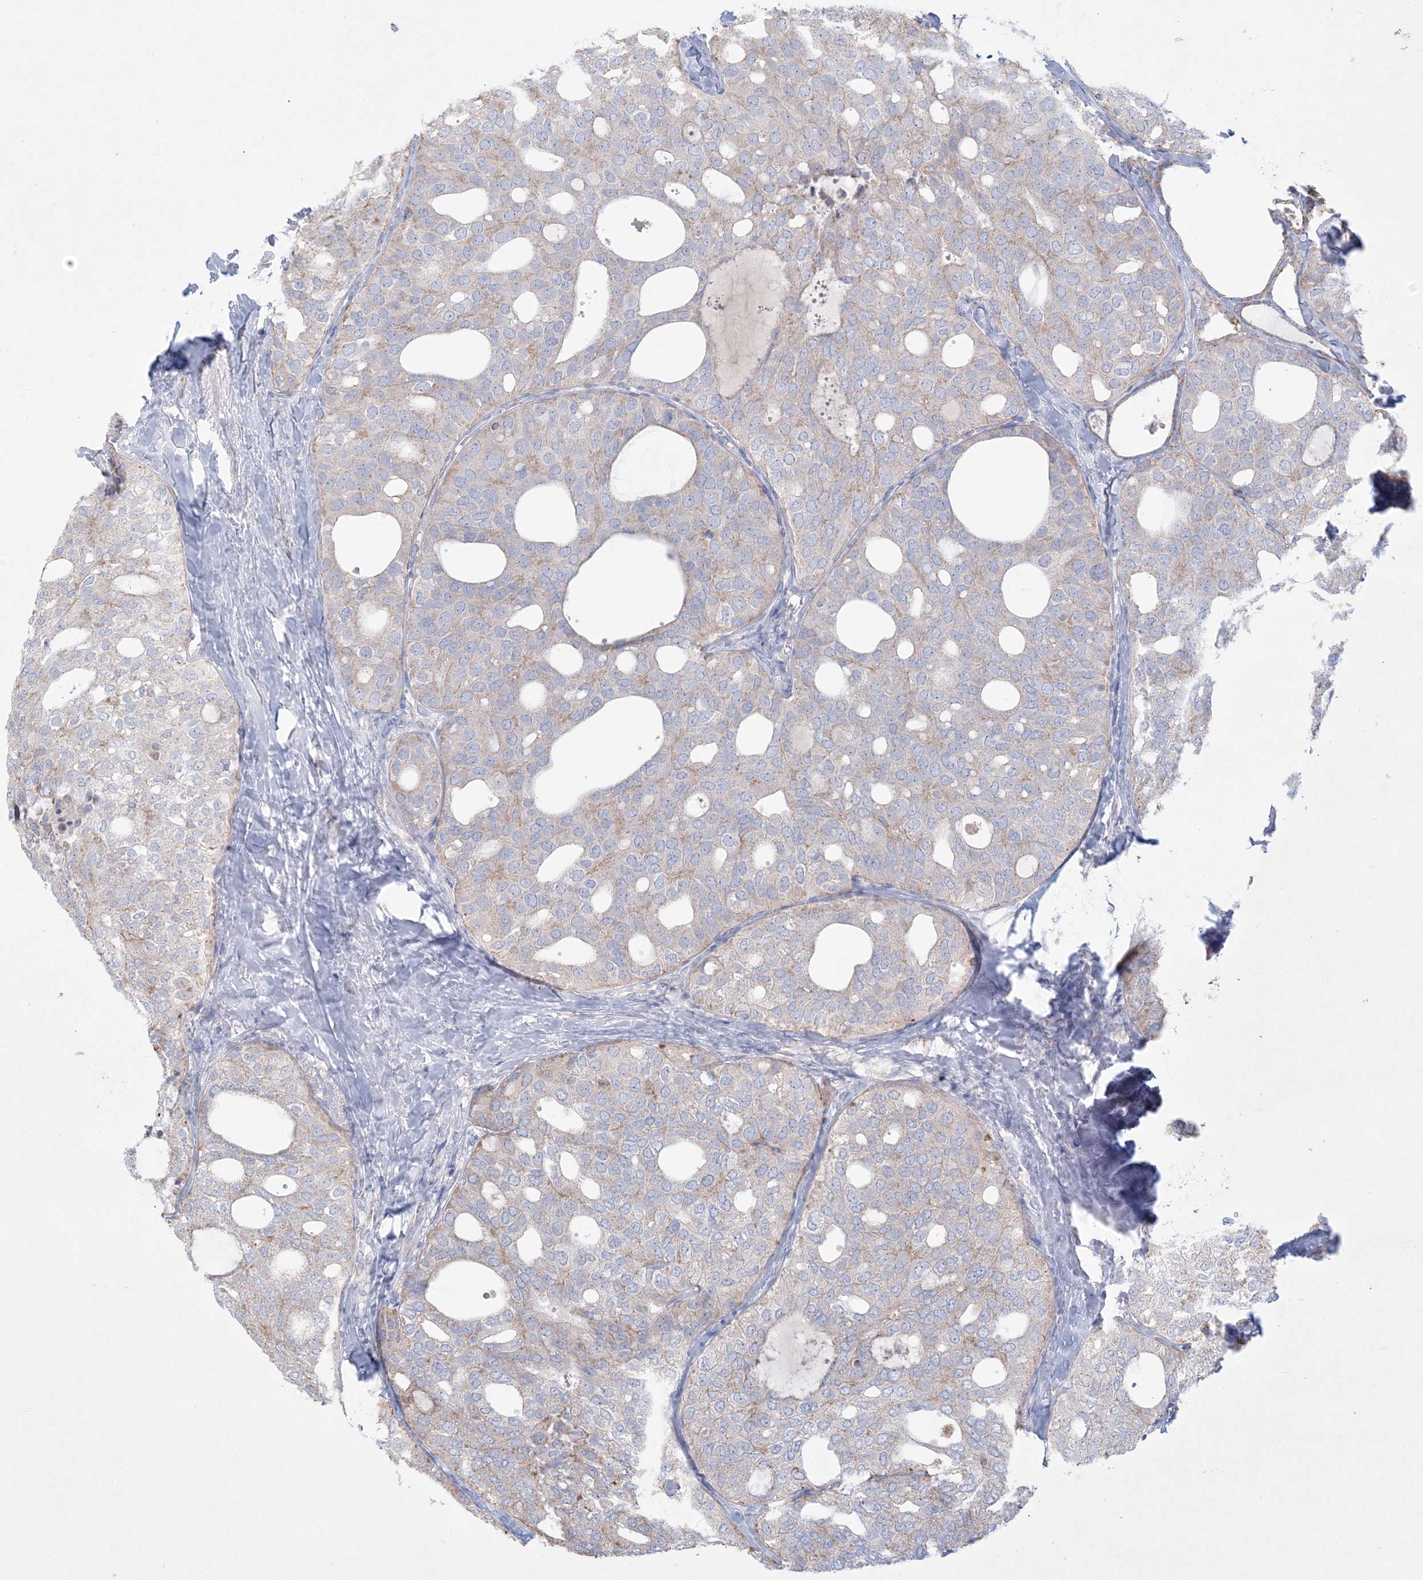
{"staining": {"intensity": "moderate", "quantity": "<25%", "location": "cytoplasmic/membranous"}, "tissue": "thyroid cancer", "cell_type": "Tumor cells", "image_type": "cancer", "snomed": [{"axis": "morphology", "description": "Follicular adenoma carcinoma, NOS"}, {"axis": "topography", "description": "Thyroid gland"}], "caption": "Immunohistochemistry (DAB) staining of human thyroid cancer (follicular adenoma carcinoma) exhibits moderate cytoplasmic/membranous protein staining in about <25% of tumor cells.", "gene": "KCTD6", "patient": {"sex": "male", "age": 75}}